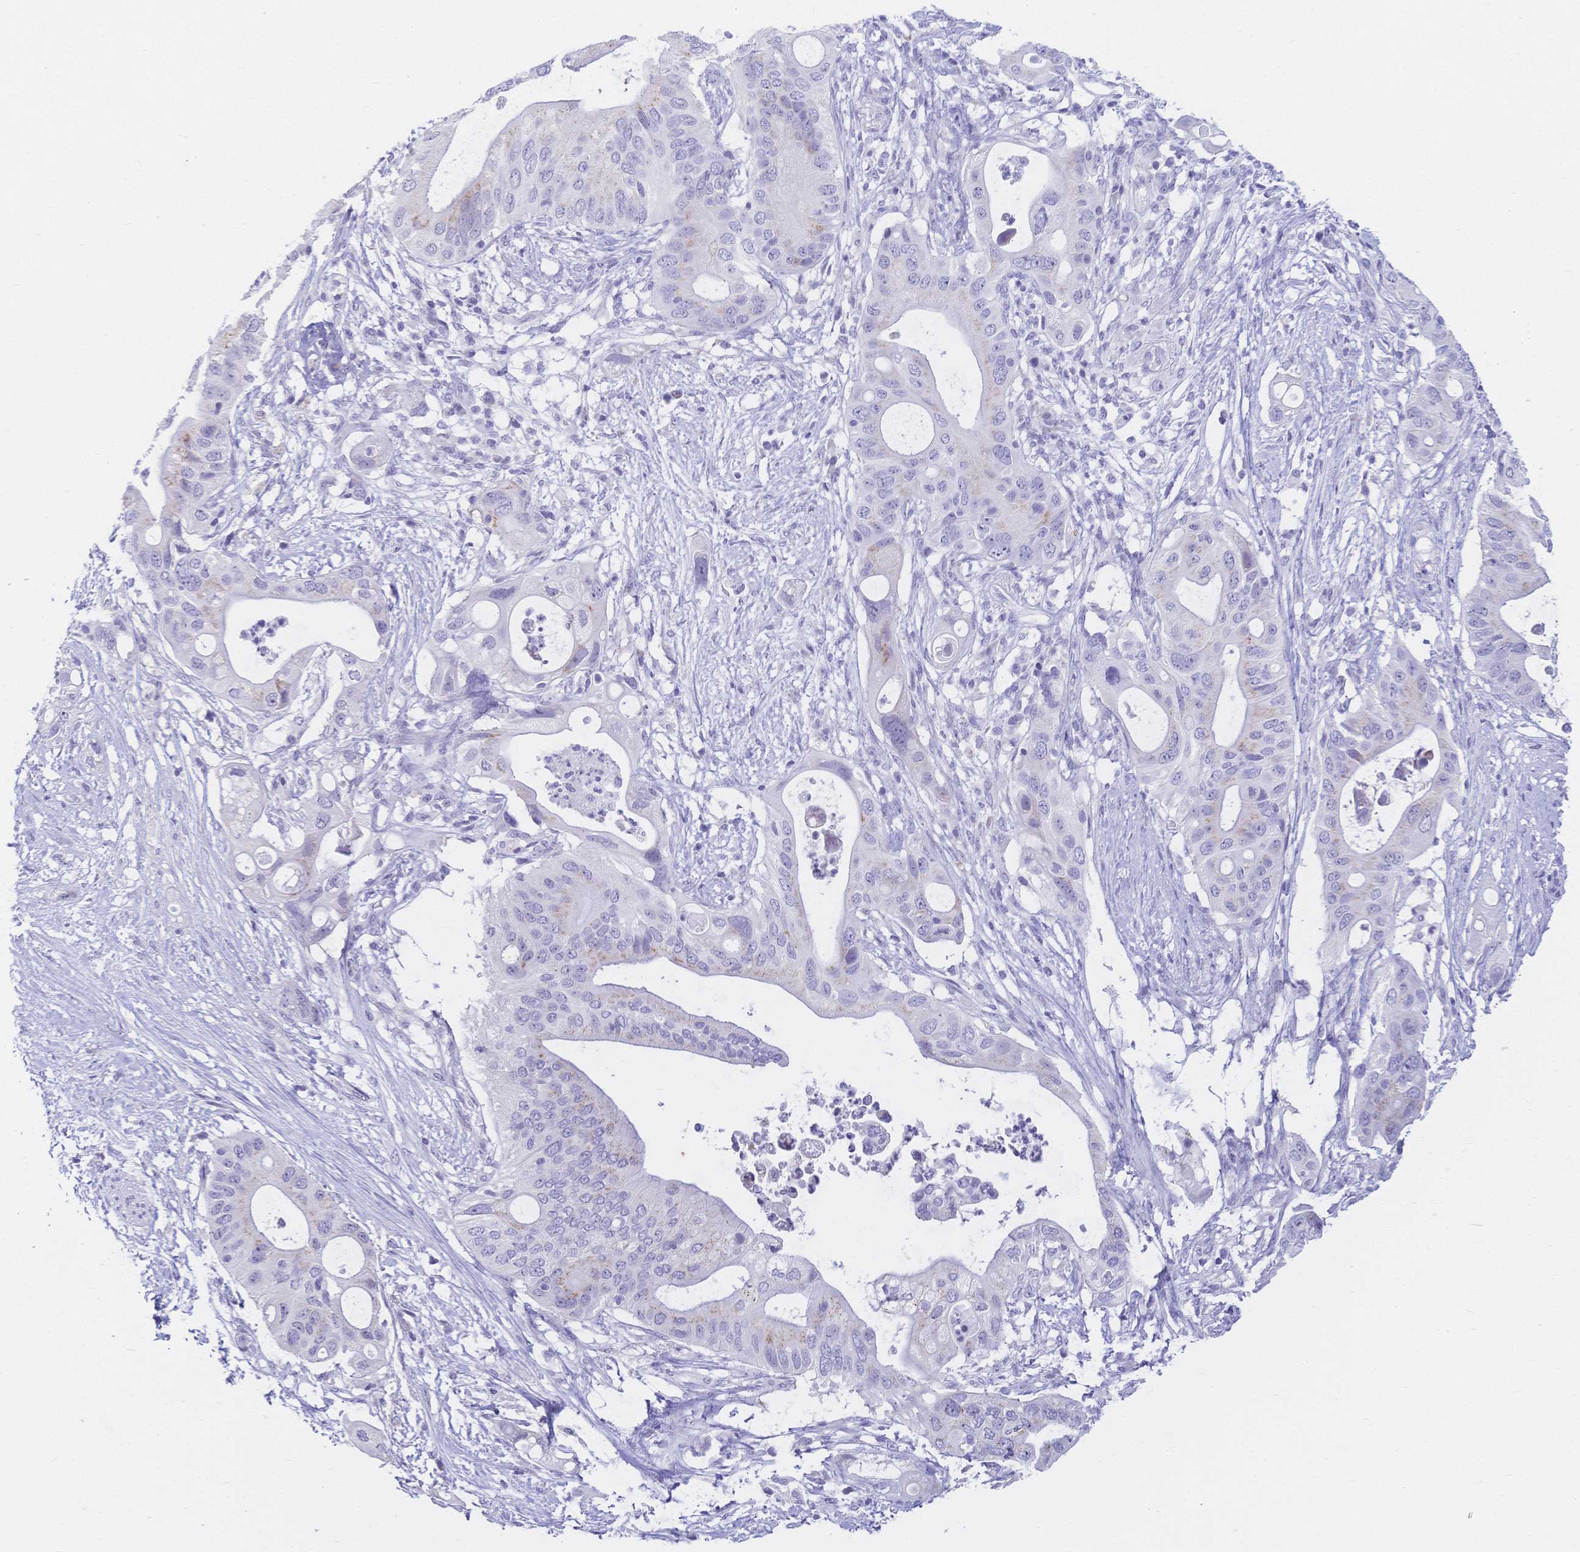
{"staining": {"intensity": "weak", "quantity": "<25%", "location": "cytoplasmic/membranous"}, "tissue": "pancreatic cancer", "cell_type": "Tumor cells", "image_type": "cancer", "snomed": [{"axis": "morphology", "description": "Adenocarcinoma, NOS"}, {"axis": "topography", "description": "Pancreas"}], "caption": "Tumor cells show no significant staining in adenocarcinoma (pancreatic).", "gene": "CR2", "patient": {"sex": "female", "age": 72}}